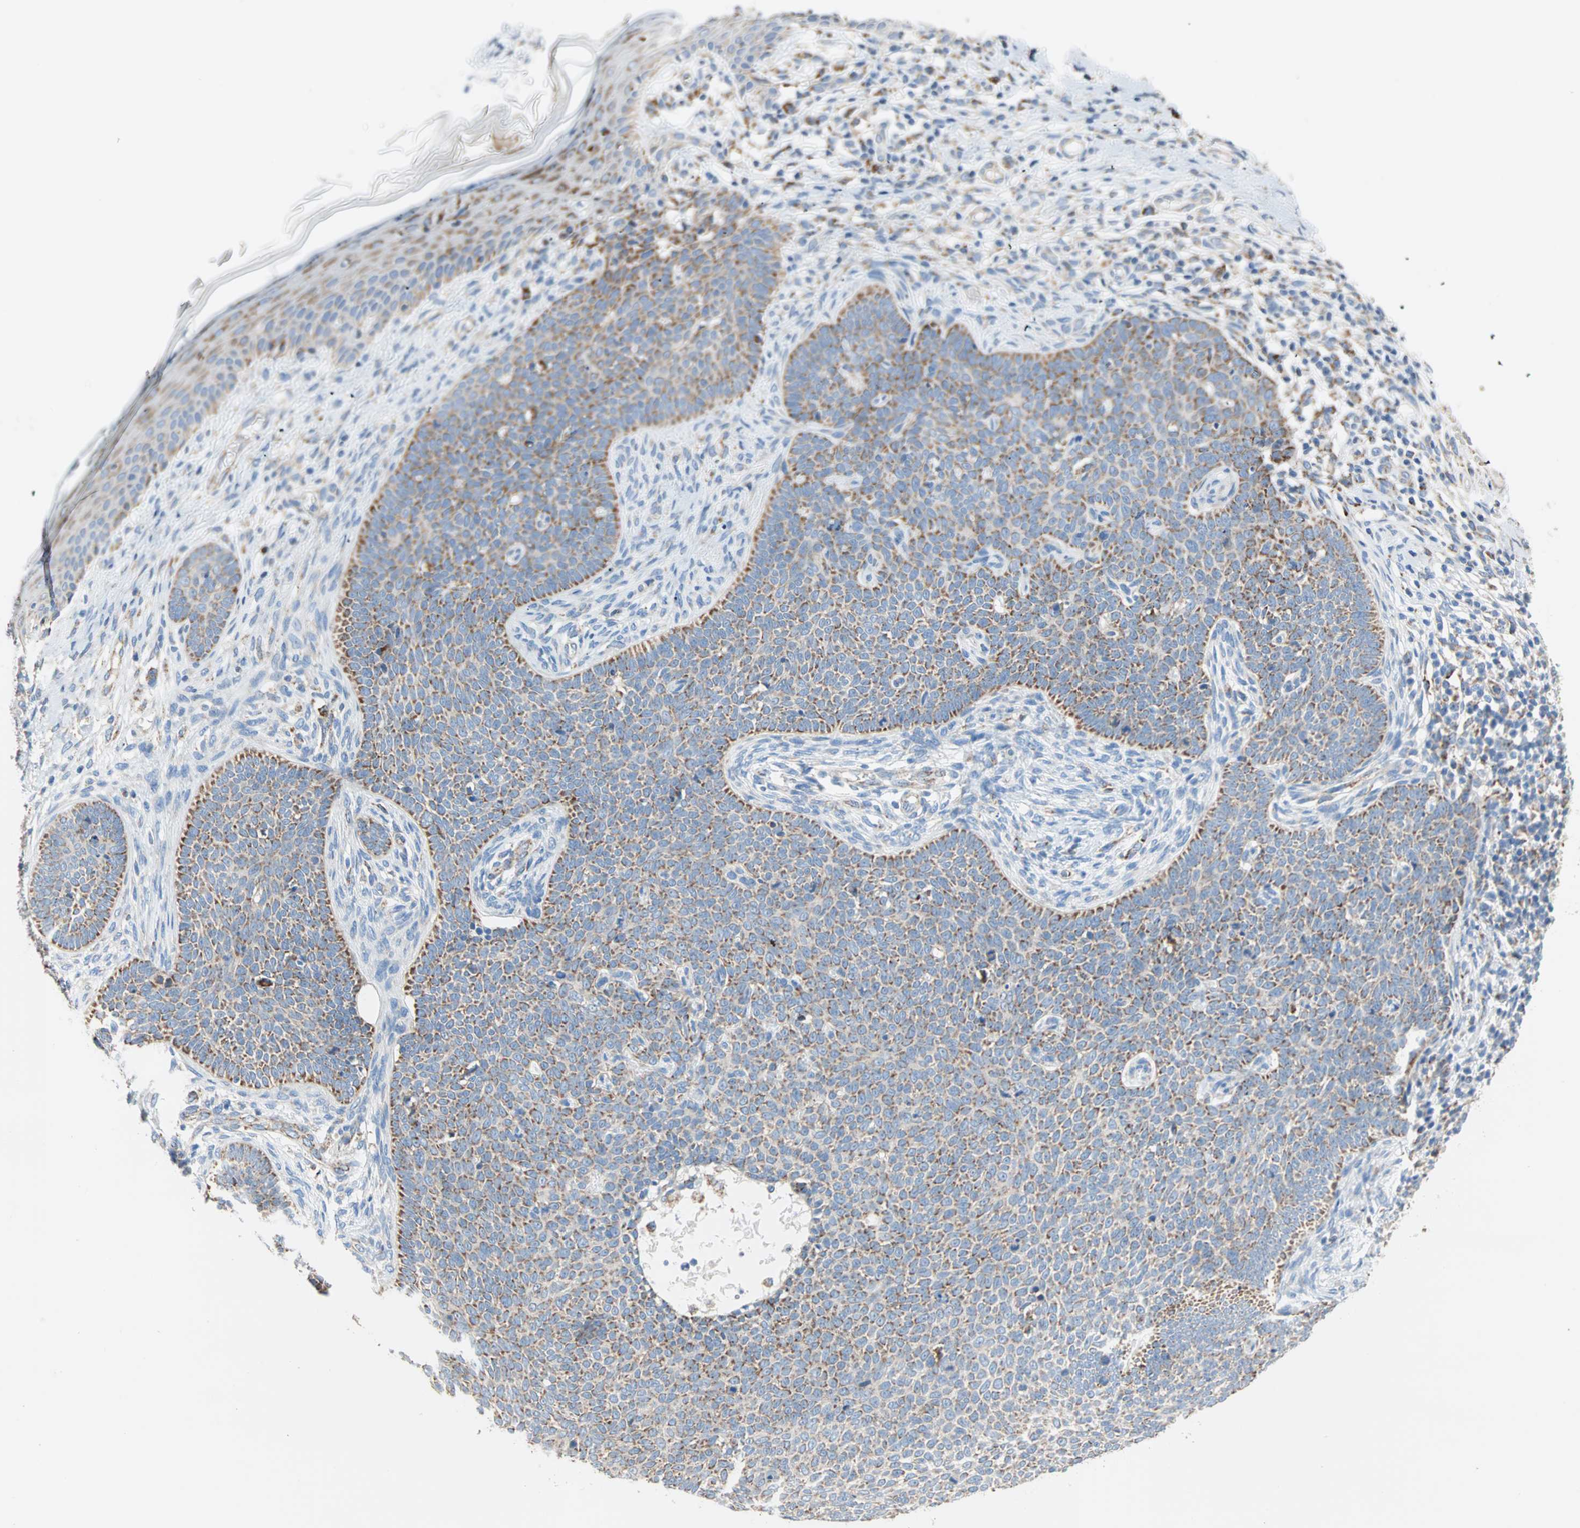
{"staining": {"intensity": "strong", "quantity": ">75%", "location": "cytoplasmic/membranous"}, "tissue": "skin cancer", "cell_type": "Tumor cells", "image_type": "cancer", "snomed": [{"axis": "morphology", "description": "Normal tissue, NOS"}, {"axis": "morphology", "description": "Basal cell carcinoma"}, {"axis": "topography", "description": "Skin"}], "caption": "A high amount of strong cytoplasmic/membranous expression is identified in approximately >75% of tumor cells in skin cancer tissue. (DAB IHC with brightfield microscopy, high magnification).", "gene": "TST", "patient": {"sex": "male", "age": 87}}